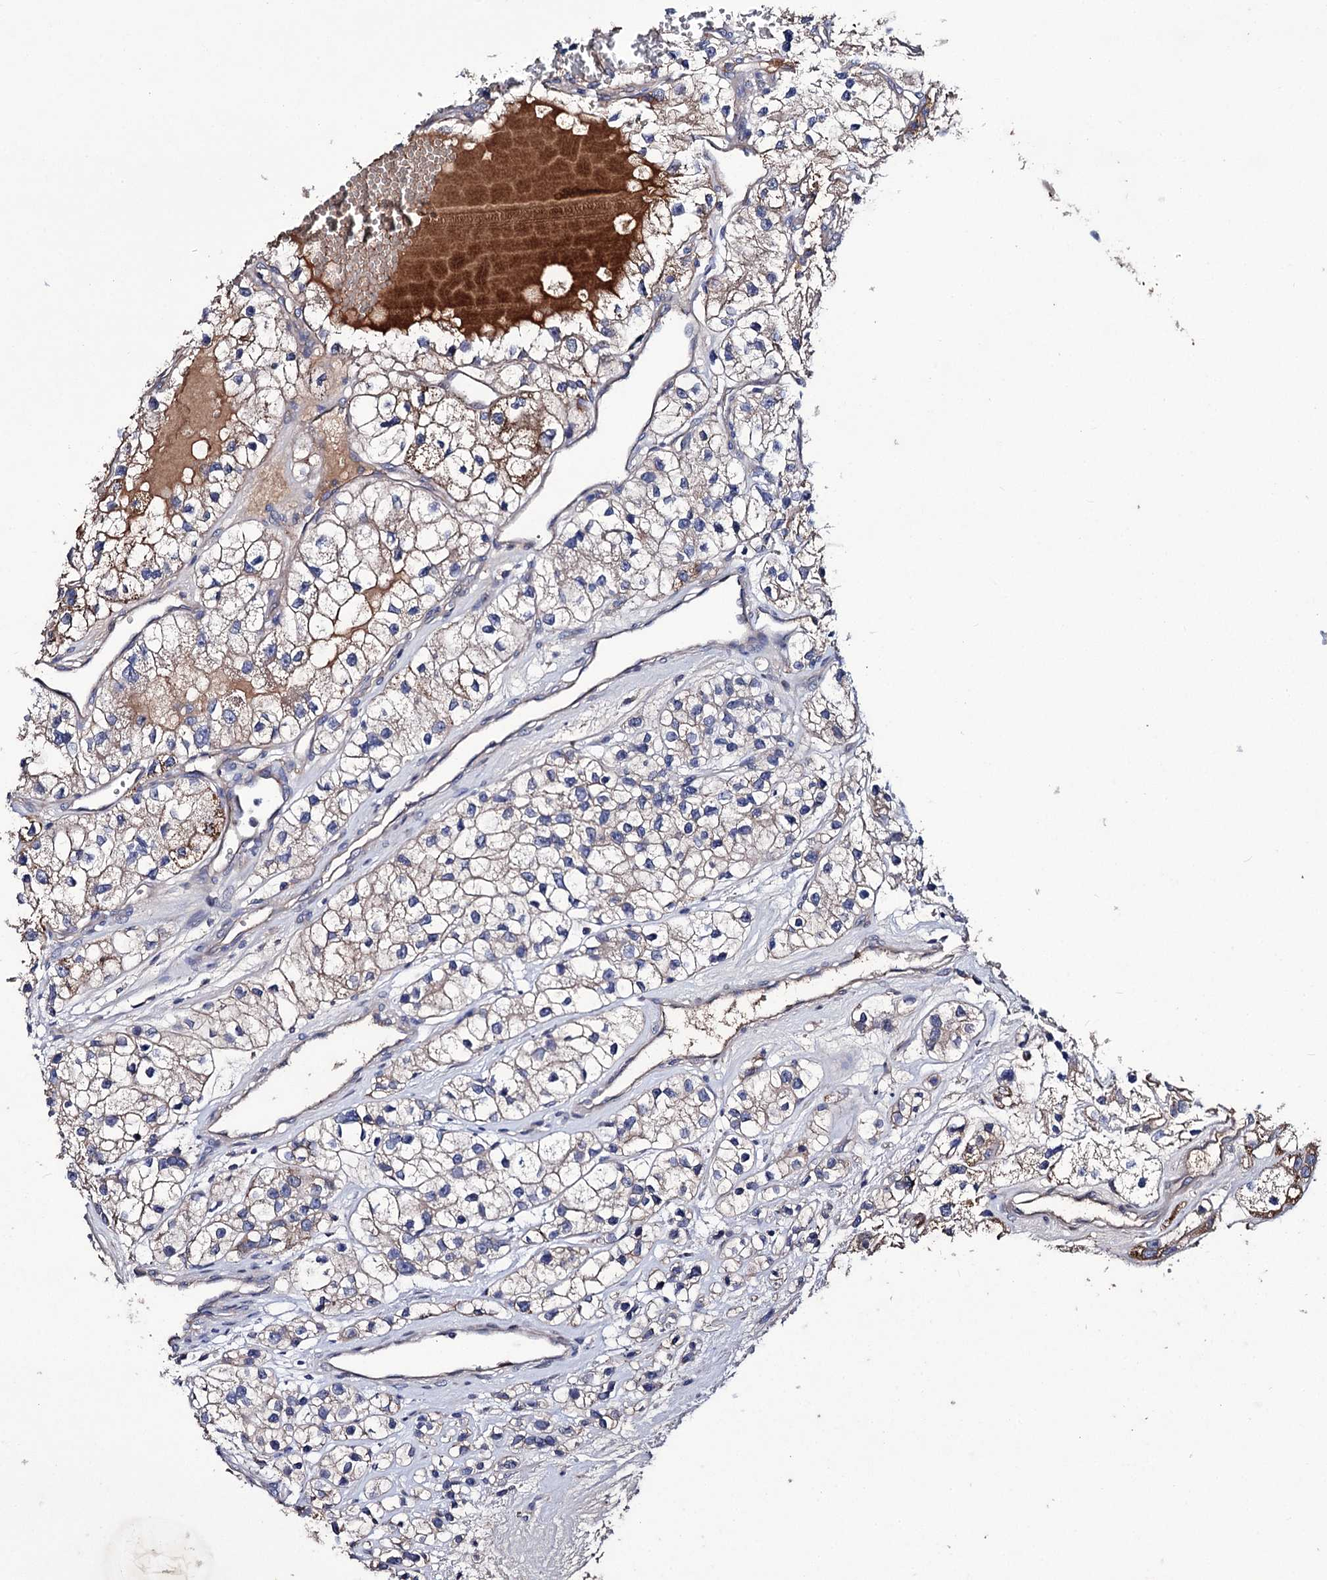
{"staining": {"intensity": "moderate", "quantity": "<25%", "location": "cytoplasmic/membranous"}, "tissue": "renal cancer", "cell_type": "Tumor cells", "image_type": "cancer", "snomed": [{"axis": "morphology", "description": "Adenocarcinoma, NOS"}, {"axis": "topography", "description": "Kidney"}], "caption": "Tumor cells demonstrate low levels of moderate cytoplasmic/membranous positivity in about <25% of cells in human renal cancer.", "gene": "PPP1R32", "patient": {"sex": "female", "age": 57}}